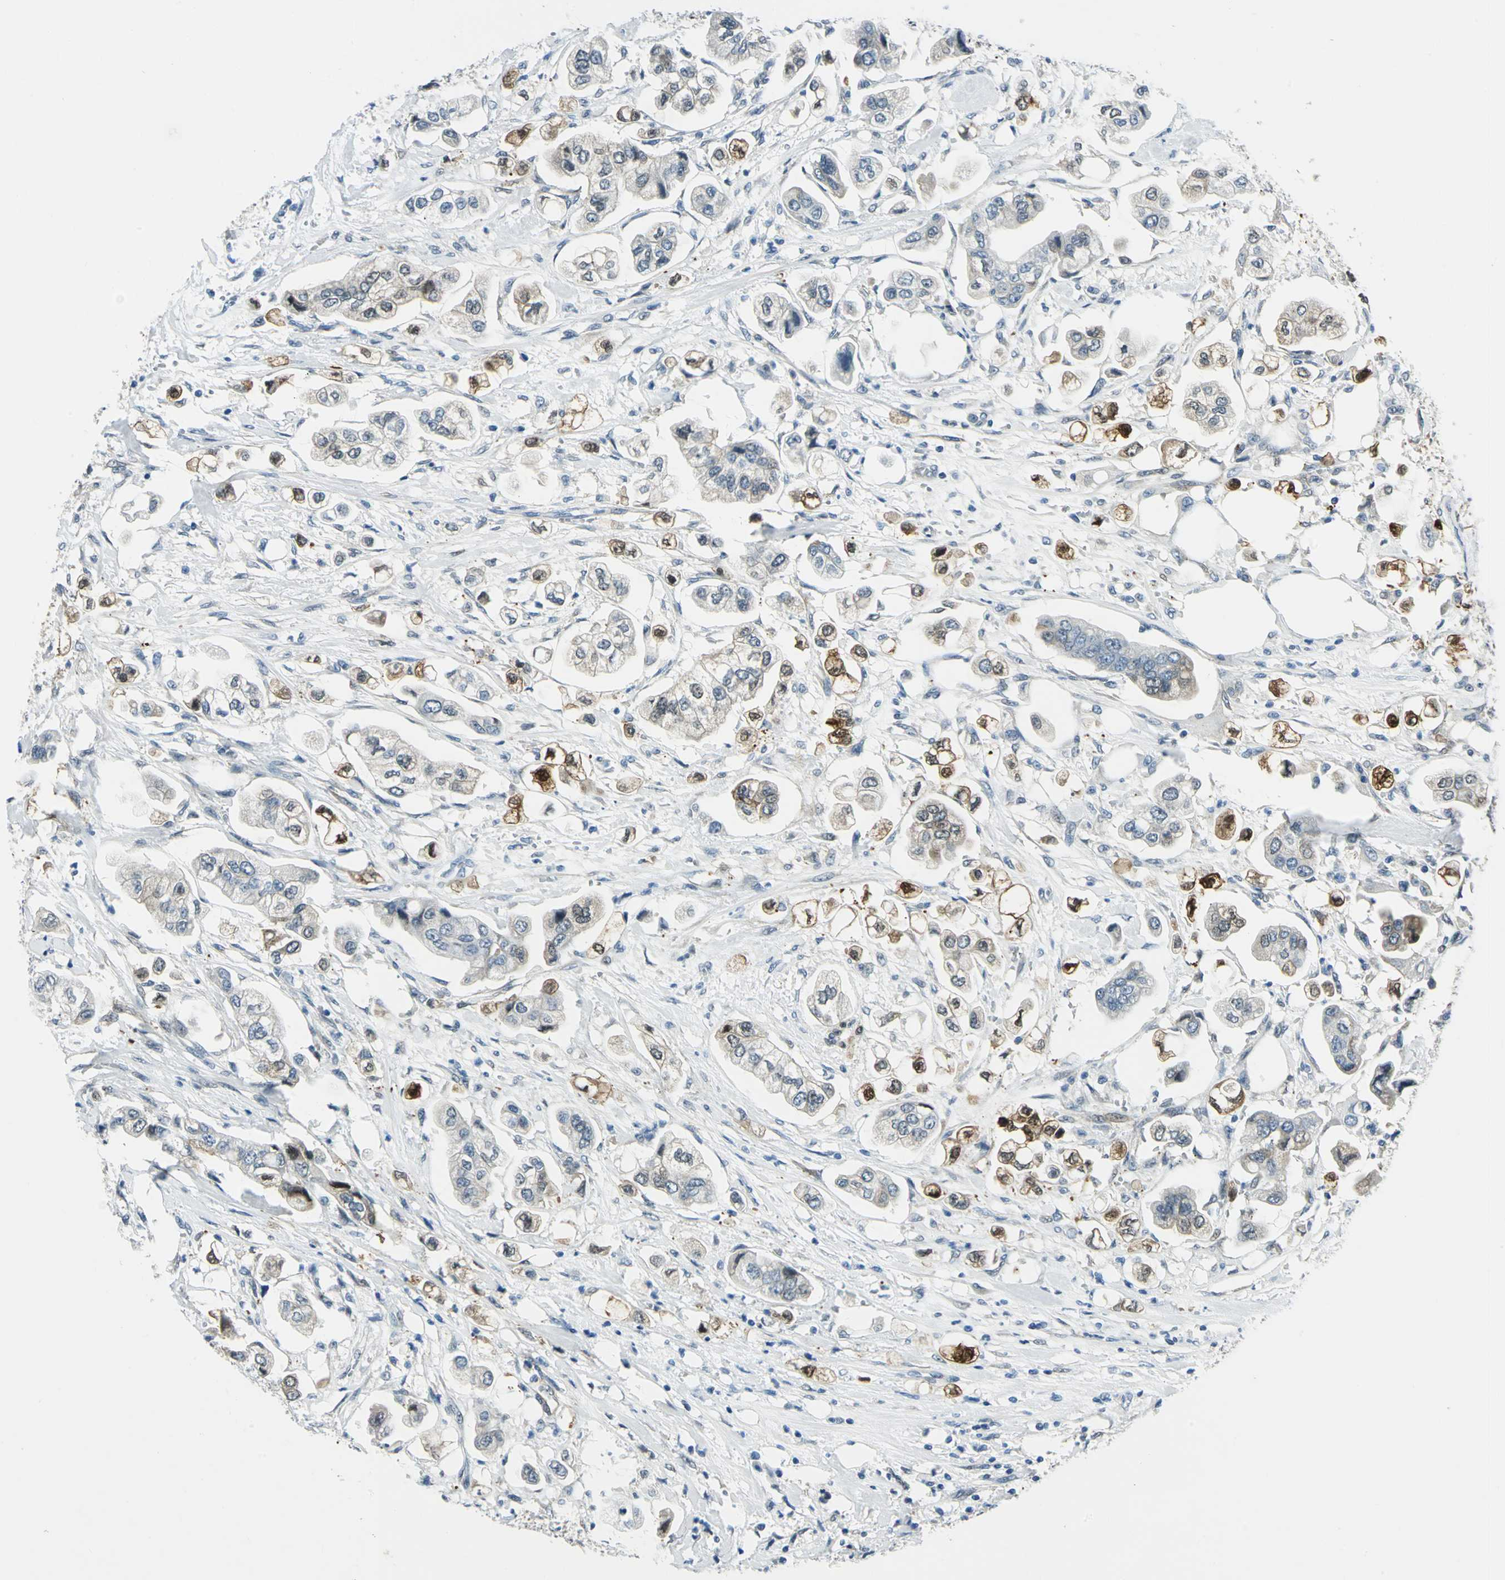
{"staining": {"intensity": "weak", "quantity": "<25%", "location": "cytoplasmic/membranous"}, "tissue": "stomach cancer", "cell_type": "Tumor cells", "image_type": "cancer", "snomed": [{"axis": "morphology", "description": "Adenocarcinoma, NOS"}, {"axis": "topography", "description": "Stomach"}], "caption": "Immunohistochemistry (IHC) micrograph of neoplastic tissue: stomach cancer (adenocarcinoma) stained with DAB (3,3'-diaminobenzidine) displays no significant protein expression in tumor cells.", "gene": "HSPB1", "patient": {"sex": "male", "age": 62}}